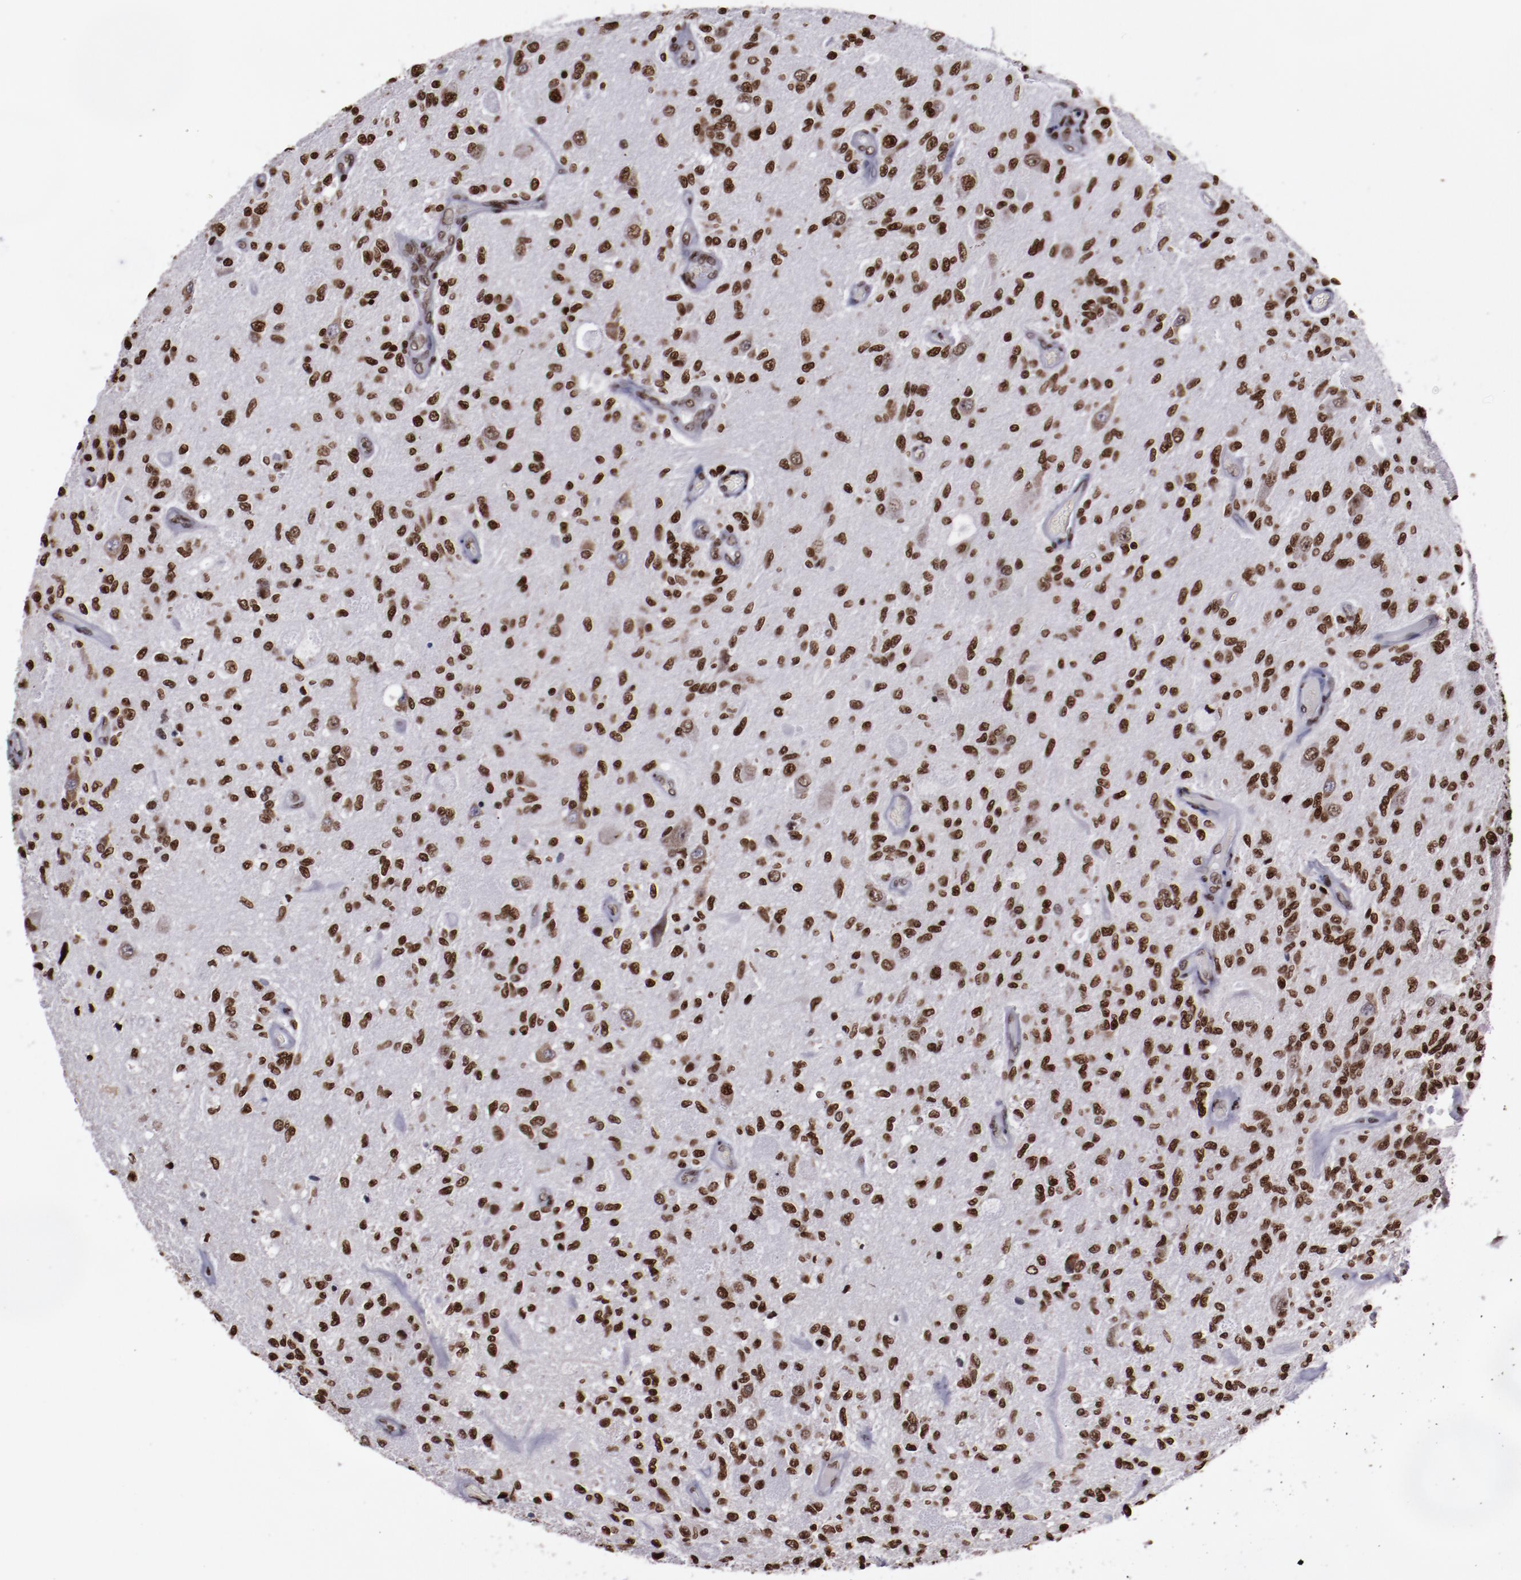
{"staining": {"intensity": "moderate", "quantity": ">75%", "location": "nuclear"}, "tissue": "glioma", "cell_type": "Tumor cells", "image_type": "cancer", "snomed": [{"axis": "morphology", "description": "Normal tissue, NOS"}, {"axis": "morphology", "description": "Glioma, malignant, High grade"}, {"axis": "topography", "description": "Cerebral cortex"}], "caption": "An image of malignant glioma (high-grade) stained for a protein exhibits moderate nuclear brown staining in tumor cells. (DAB (3,3'-diaminobenzidine) IHC with brightfield microscopy, high magnification).", "gene": "APEX1", "patient": {"sex": "male", "age": 77}}